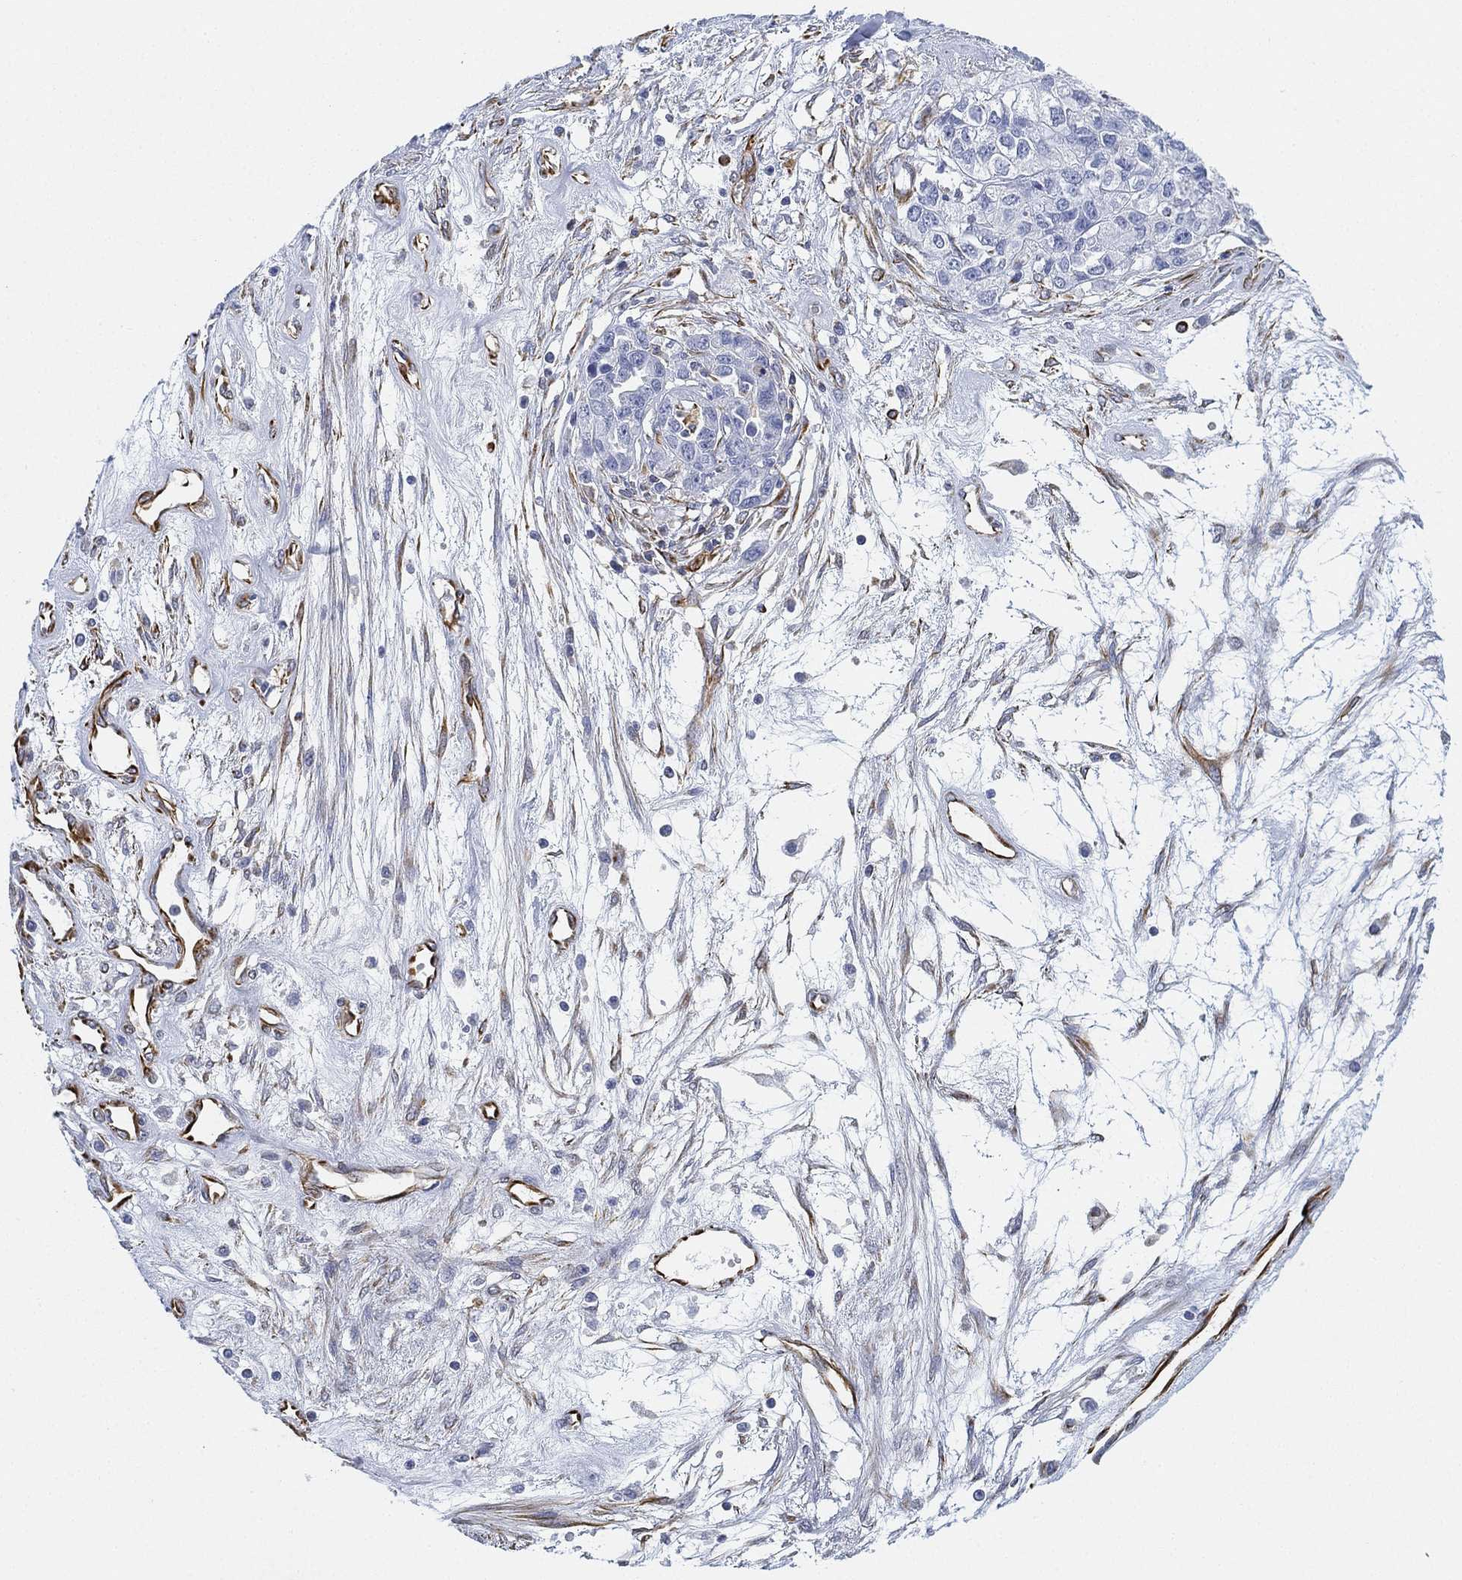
{"staining": {"intensity": "negative", "quantity": "none", "location": "none"}, "tissue": "ovarian cancer", "cell_type": "Tumor cells", "image_type": "cancer", "snomed": [{"axis": "morphology", "description": "Cystadenocarcinoma, serous, NOS"}, {"axis": "topography", "description": "Ovary"}], "caption": "A high-resolution image shows IHC staining of ovarian cancer (serous cystadenocarcinoma), which displays no significant expression in tumor cells.", "gene": "PSKH2", "patient": {"sex": "female", "age": 87}}